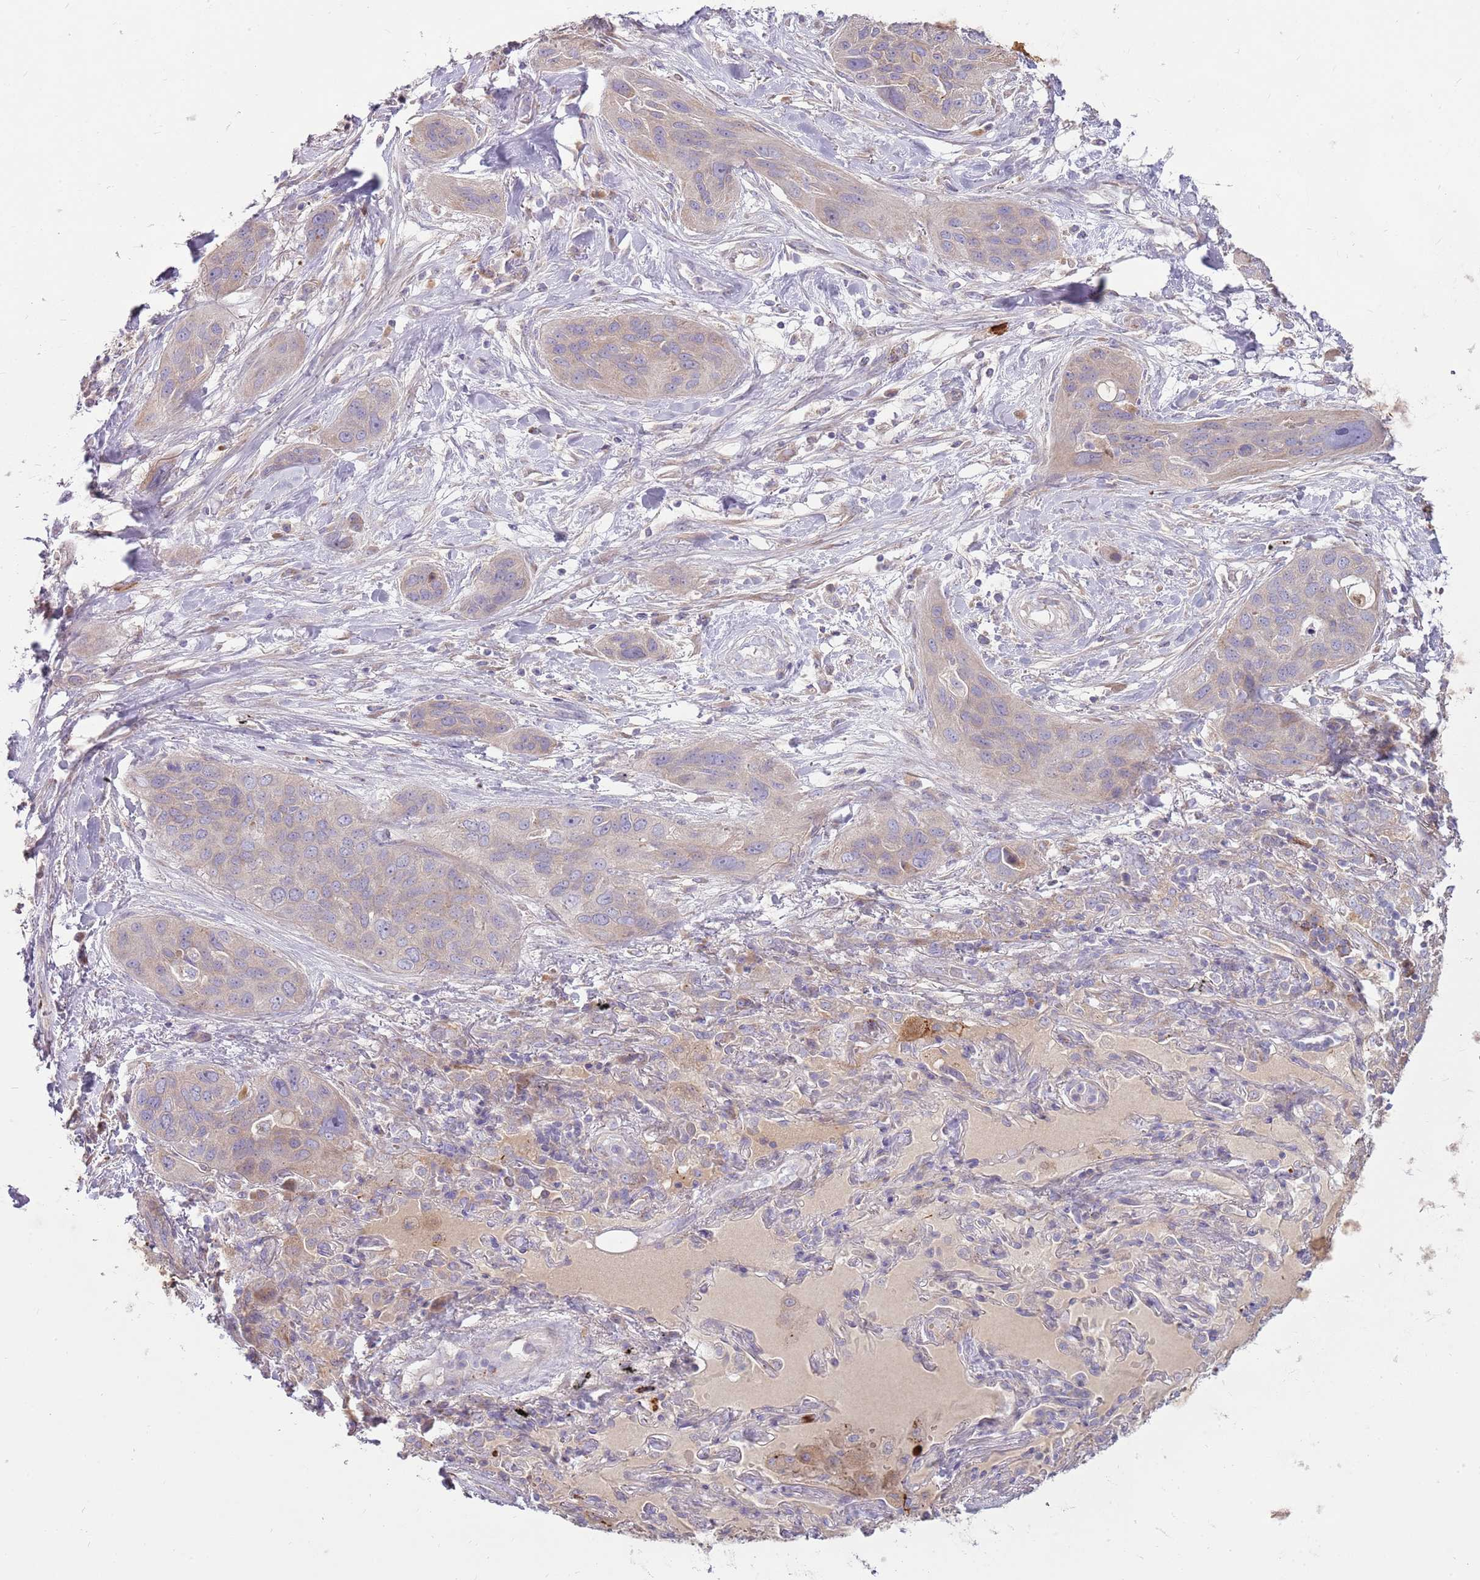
{"staining": {"intensity": "weak", "quantity": "<25%", "location": "cytoplasmic/membranous"}, "tissue": "lung cancer", "cell_type": "Tumor cells", "image_type": "cancer", "snomed": [{"axis": "morphology", "description": "Squamous cell carcinoma, NOS"}, {"axis": "topography", "description": "Lung"}], "caption": "Immunohistochemistry (IHC) photomicrograph of human squamous cell carcinoma (lung) stained for a protein (brown), which demonstrates no expression in tumor cells.", "gene": "EMC1", "patient": {"sex": "female", "age": 70}}